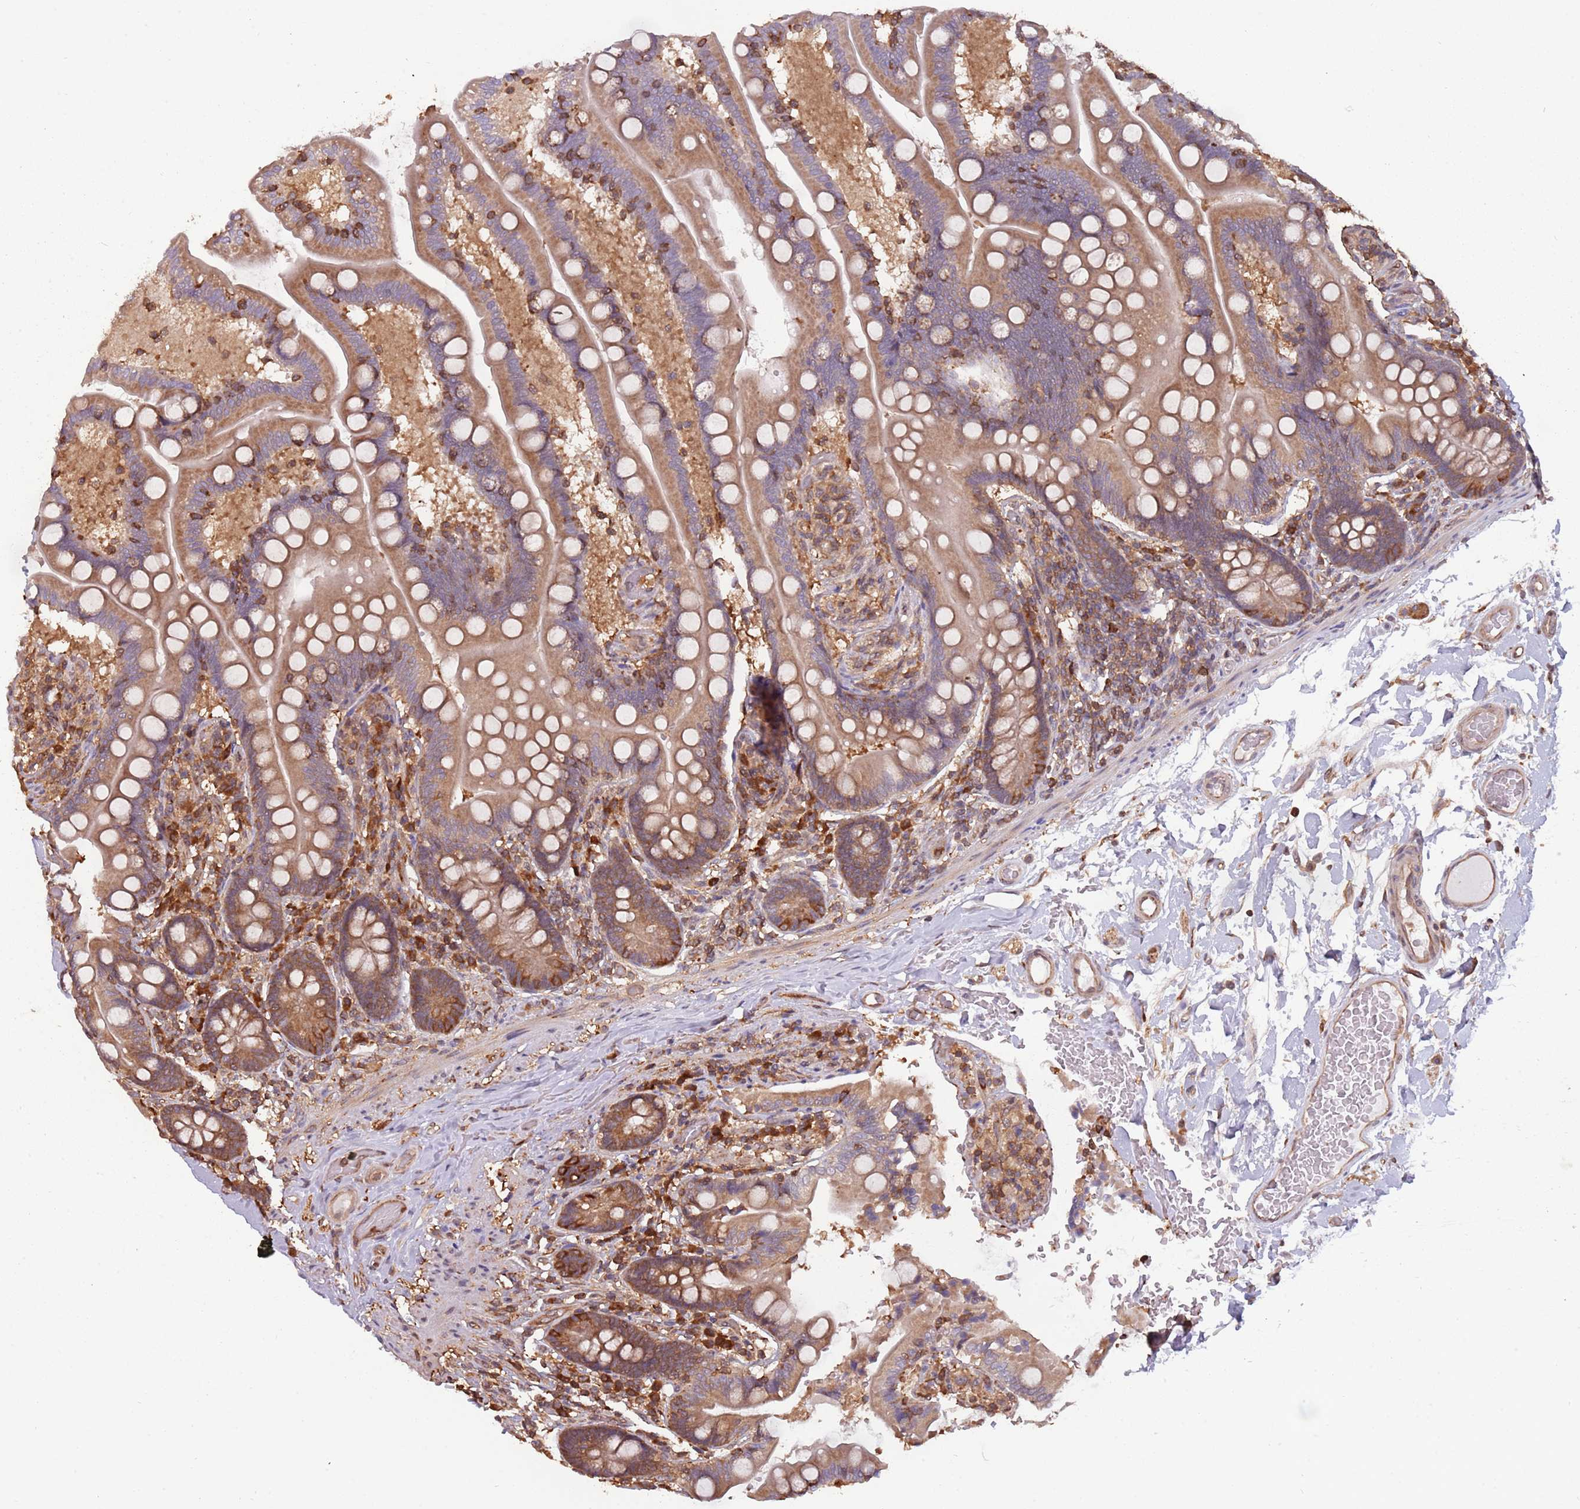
{"staining": {"intensity": "moderate", "quantity": ">75%", "location": "cytoplasmic/membranous"}, "tissue": "small intestine", "cell_type": "Glandular cells", "image_type": "normal", "snomed": [{"axis": "morphology", "description": "Normal tissue, NOS"}, {"axis": "topography", "description": "Small intestine"}], "caption": "The immunohistochemical stain labels moderate cytoplasmic/membranous staining in glandular cells of unremarkable small intestine.", "gene": "COG4", "patient": {"sex": "female", "age": 64}}